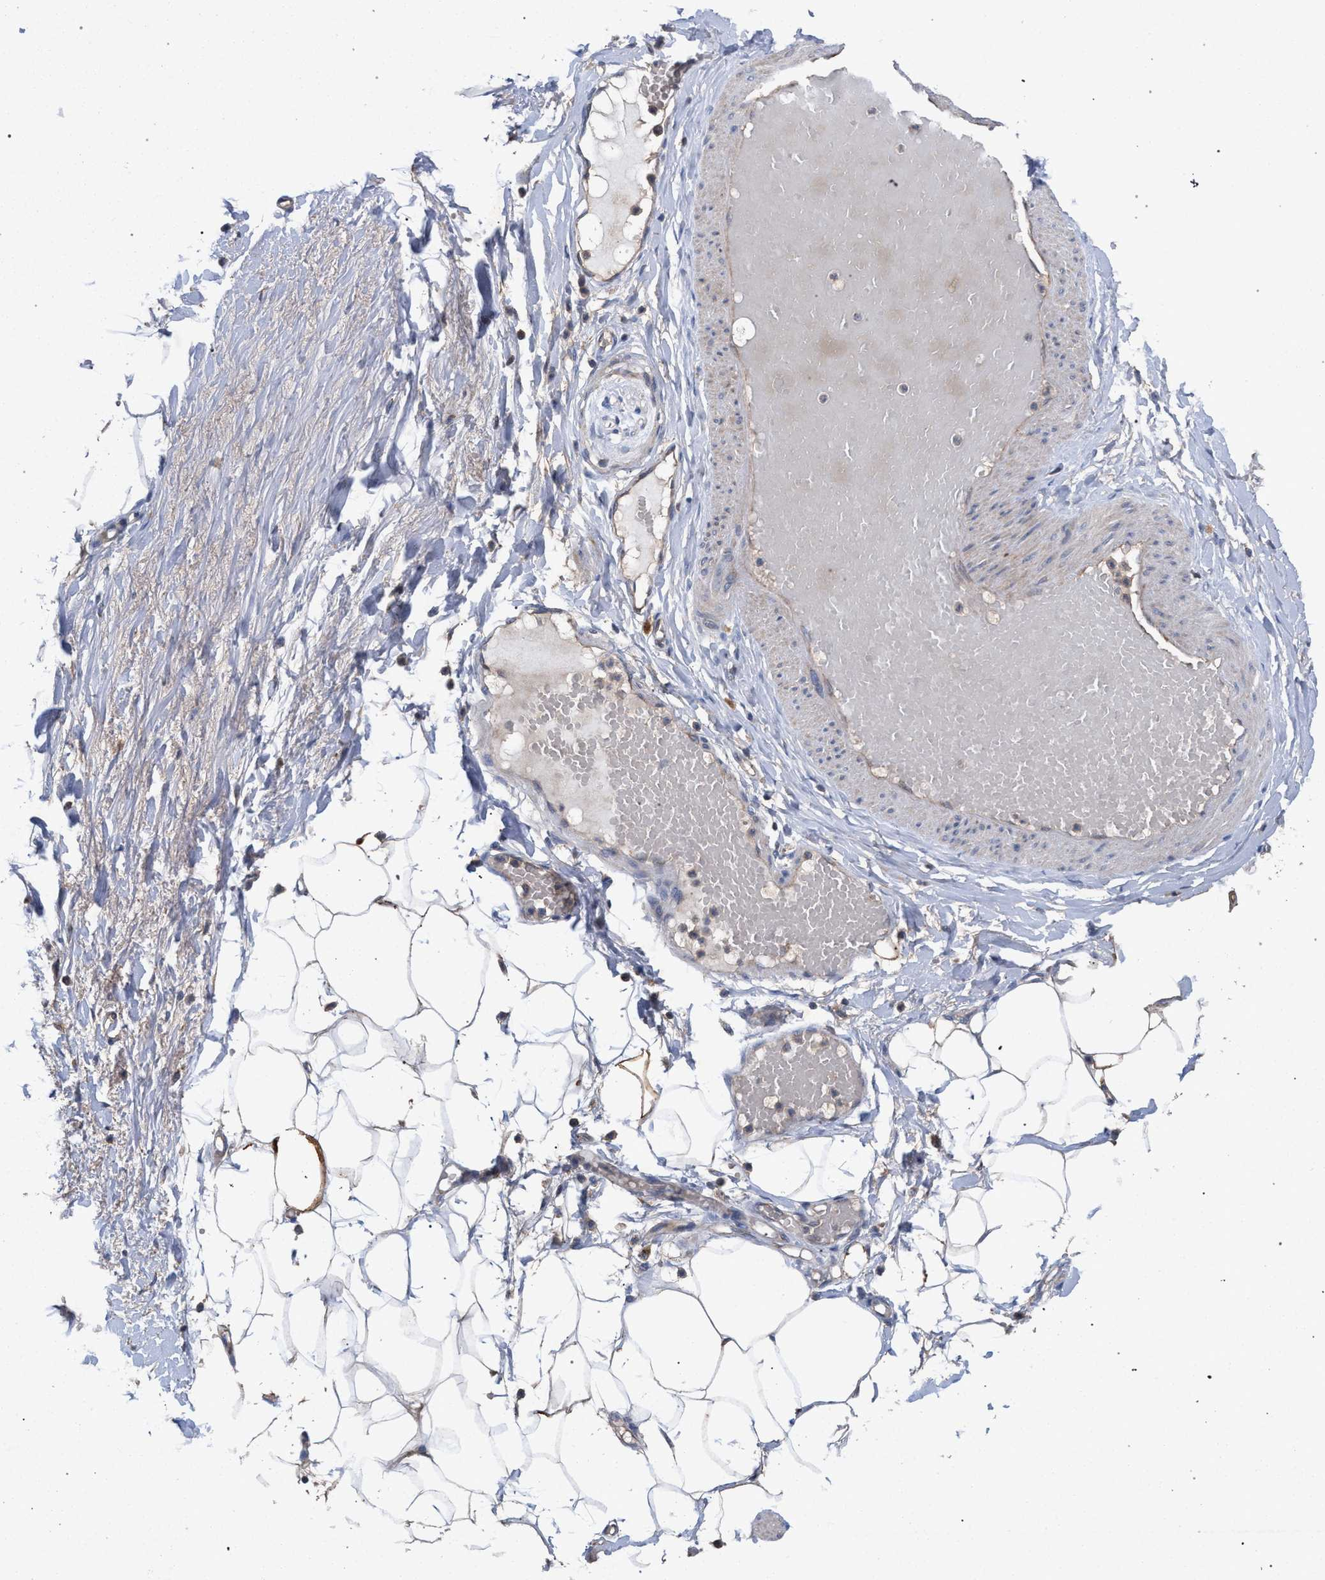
{"staining": {"intensity": "negative", "quantity": "none", "location": "none"}, "tissue": "adipose tissue", "cell_type": "Adipocytes", "image_type": "normal", "snomed": [{"axis": "morphology", "description": "Normal tissue, NOS"}, {"axis": "topography", "description": "Soft tissue"}], "caption": "This histopathology image is of benign adipose tissue stained with IHC to label a protein in brown with the nuclei are counter-stained blue. There is no positivity in adipocytes.", "gene": "BCL2L12", "patient": {"sex": "male", "age": 72}}